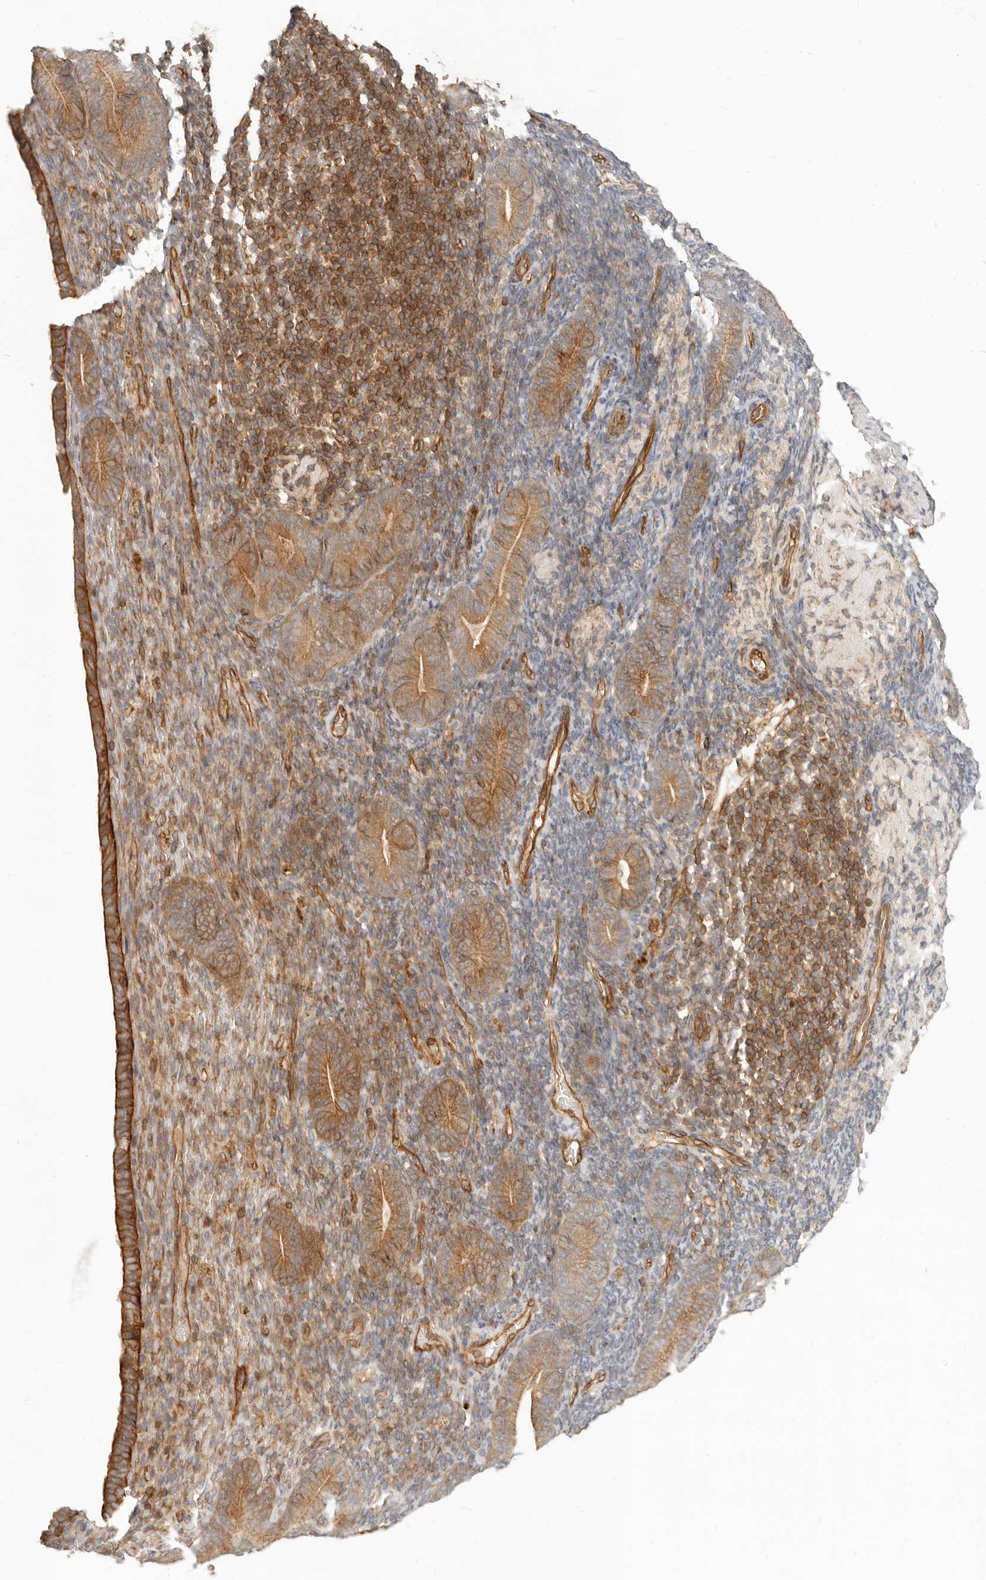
{"staining": {"intensity": "moderate", "quantity": "<25%", "location": "cytoplasmic/membranous"}, "tissue": "endometrium", "cell_type": "Cells in endometrial stroma", "image_type": "normal", "snomed": [{"axis": "morphology", "description": "Normal tissue, NOS"}, {"axis": "topography", "description": "Endometrium"}], "caption": "Protein expression analysis of normal endometrium exhibits moderate cytoplasmic/membranous expression in about <25% of cells in endometrial stroma. The staining was performed using DAB, with brown indicating positive protein expression. Nuclei are stained blue with hematoxylin.", "gene": "UFSP1", "patient": {"sex": "female", "age": 51}}